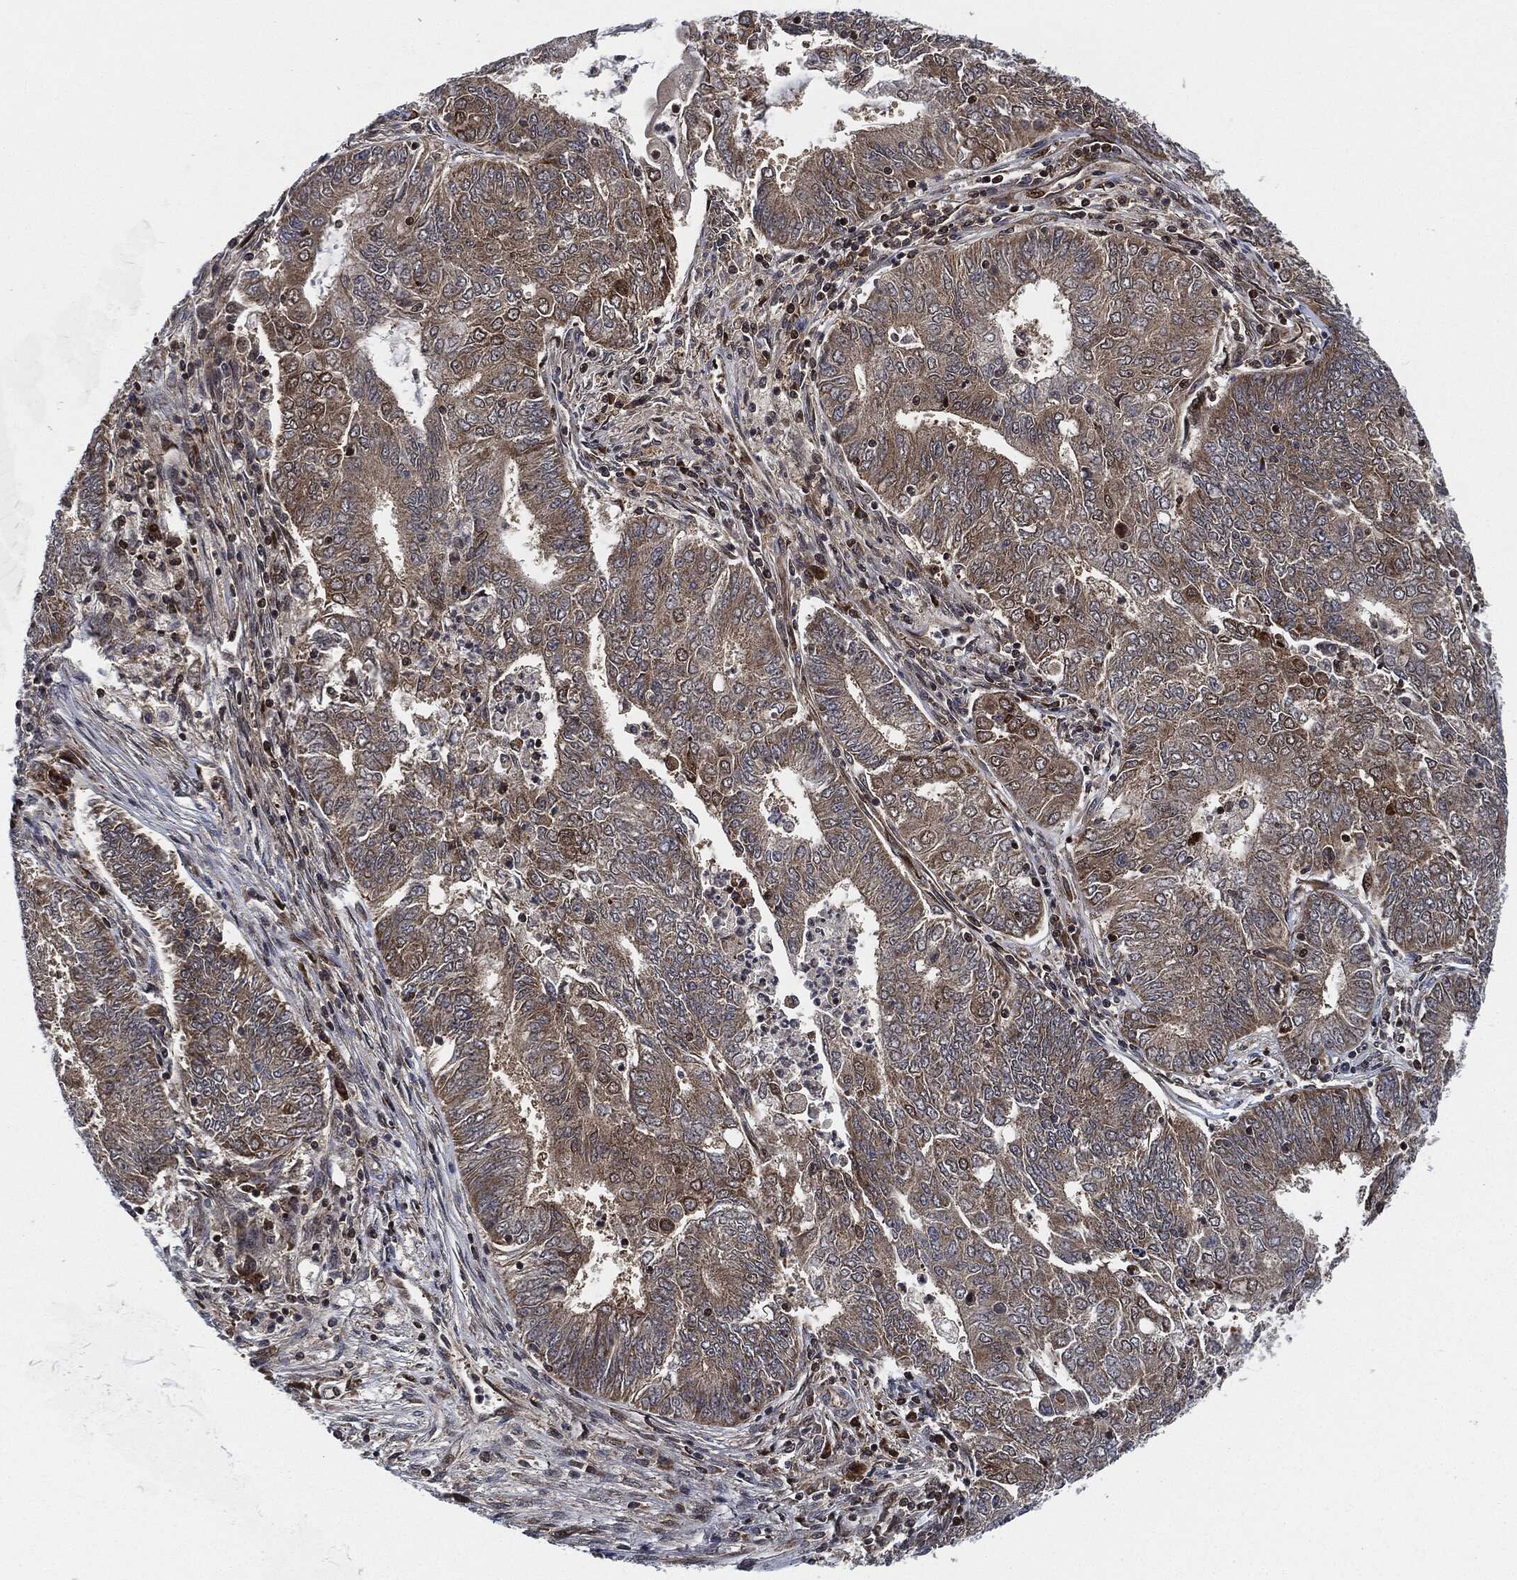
{"staining": {"intensity": "weak", "quantity": "25%-75%", "location": "cytoplasmic/membranous"}, "tissue": "endometrial cancer", "cell_type": "Tumor cells", "image_type": "cancer", "snomed": [{"axis": "morphology", "description": "Adenocarcinoma, NOS"}, {"axis": "topography", "description": "Endometrium"}], "caption": "The photomicrograph shows immunohistochemical staining of adenocarcinoma (endometrial). There is weak cytoplasmic/membranous expression is seen in about 25%-75% of tumor cells.", "gene": "RNASEL", "patient": {"sex": "female", "age": 62}}